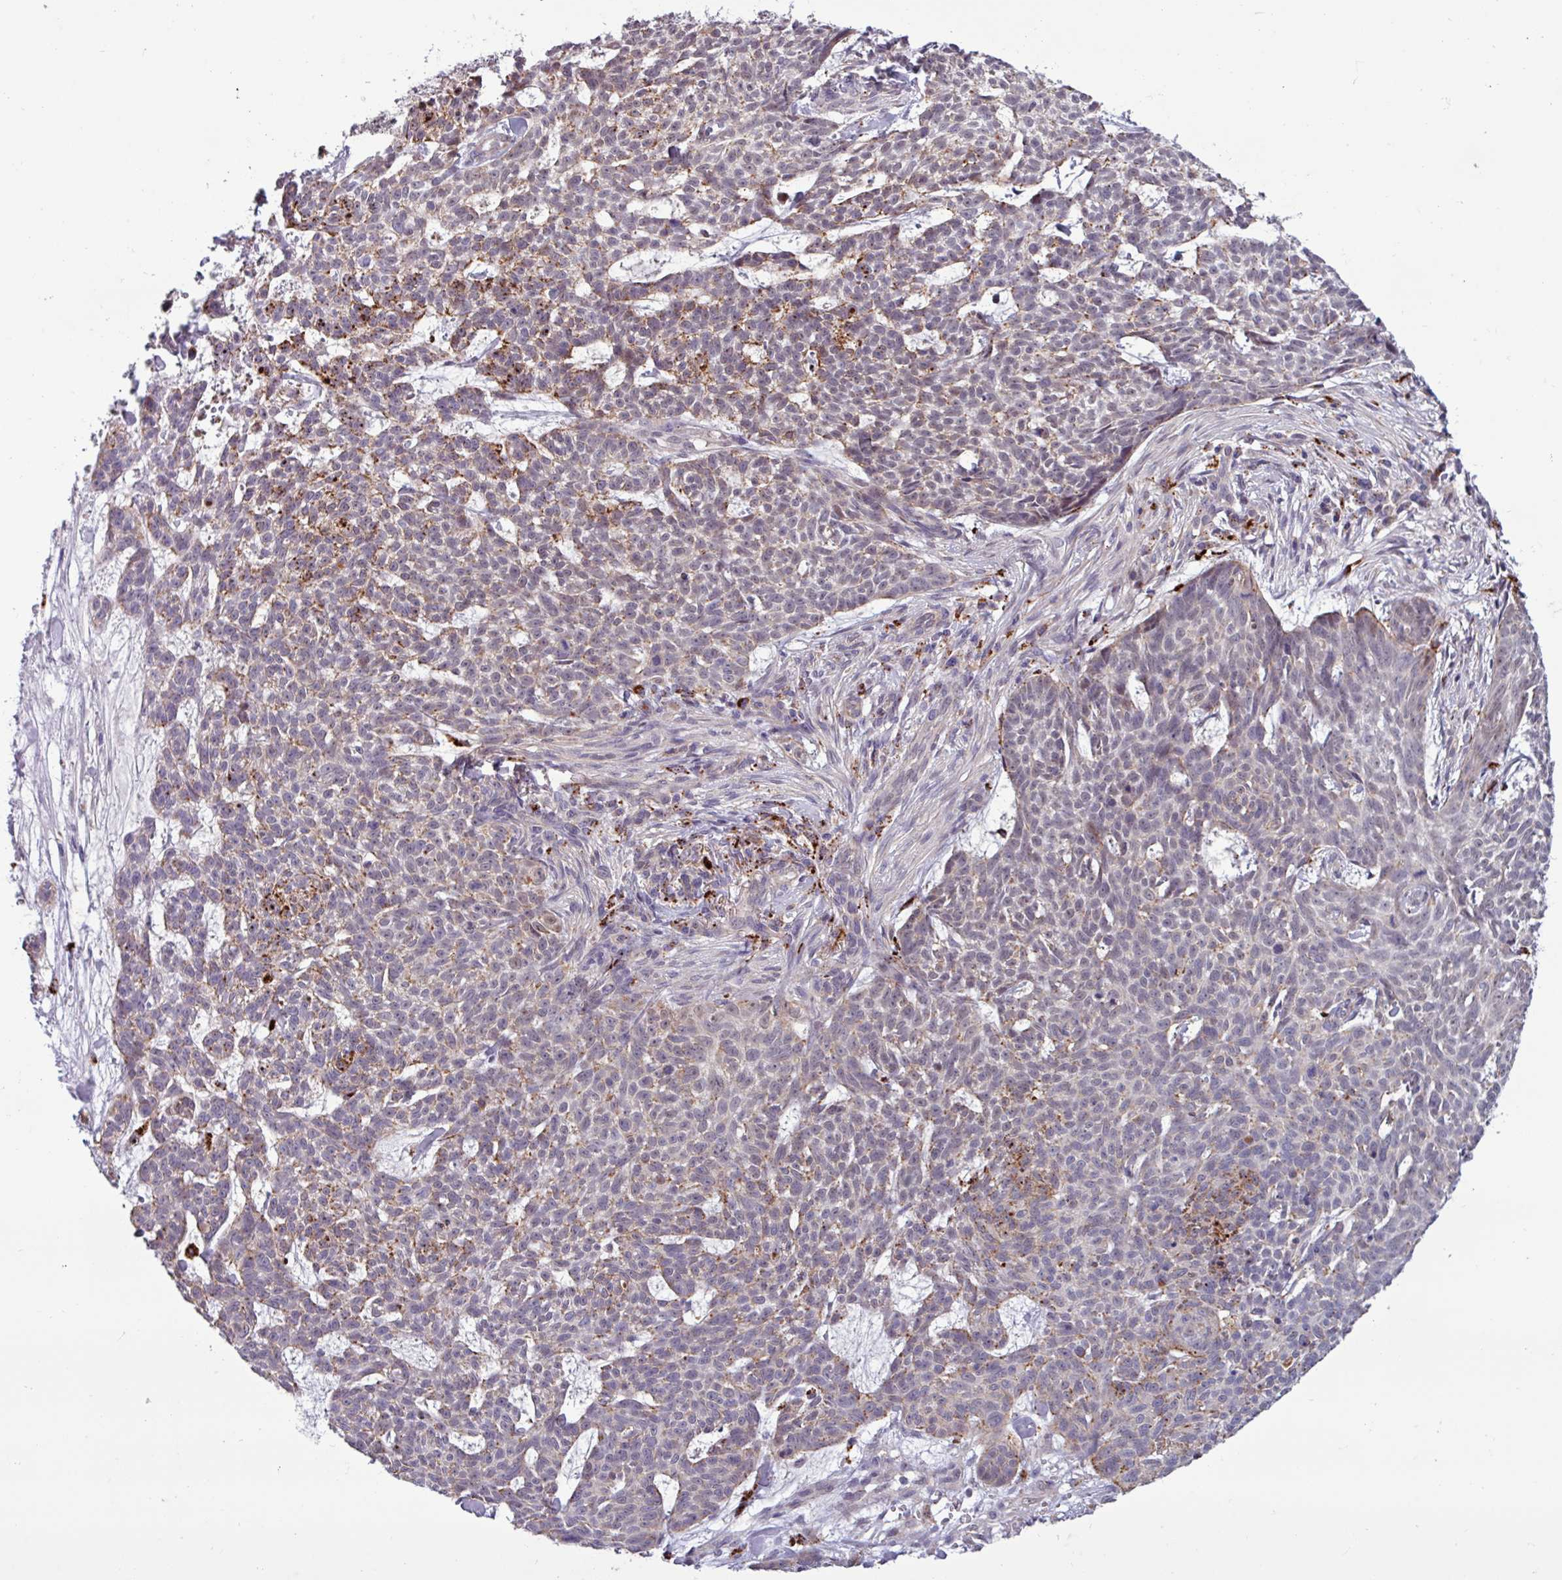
{"staining": {"intensity": "moderate", "quantity": "25%-75%", "location": "cytoplasmic/membranous"}, "tissue": "skin cancer", "cell_type": "Tumor cells", "image_type": "cancer", "snomed": [{"axis": "morphology", "description": "Basal cell carcinoma"}, {"axis": "topography", "description": "Skin"}], "caption": "This is a photomicrograph of IHC staining of skin basal cell carcinoma, which shows moderate positivity in the cytoplasmic/membranous of tumor cells.", "gene": "AMIGO2", "patient": {"sex": "female", "age": 93}}